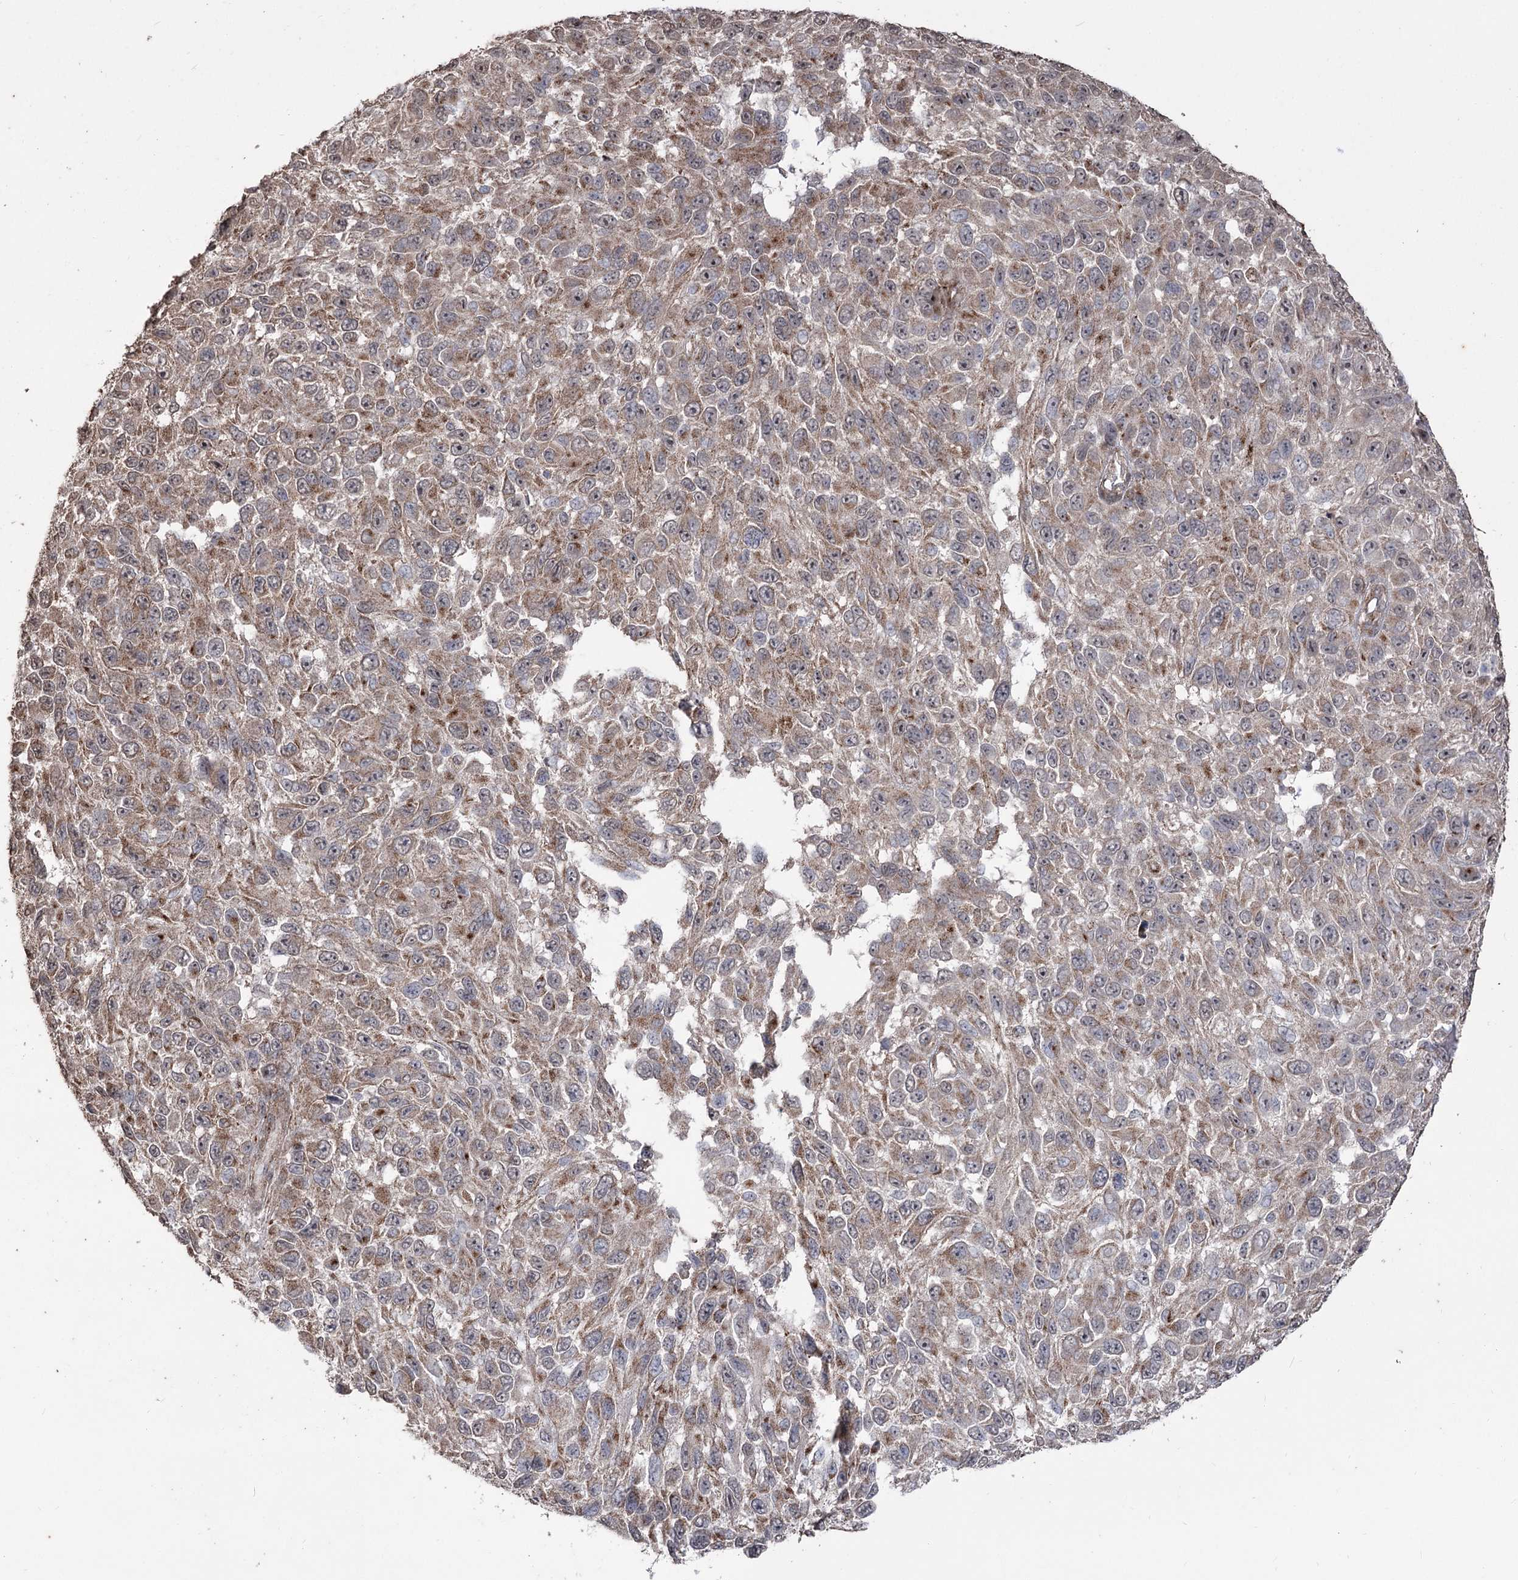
{"staining": {"intensity": "moderate", "quantity": ">75%", "location": "cytoplasmic/membranous"}, "tissue": "melanoma", "cell_type": "Tumor cells", "image_type": "cancer", "snomed": [{"axis": "morphology", "description": "Malignant melanoma, NOS"}, {"axis": "topography", "description": "Skin"}], "caption": "Protein expression analysis of human malignant melanoma reveals moderate cytoplasmic/membranous staining in approximately >75% of tumor cells.", "gene": "ZSCAN23", "patient": {"sex": "female", "age": 96}}